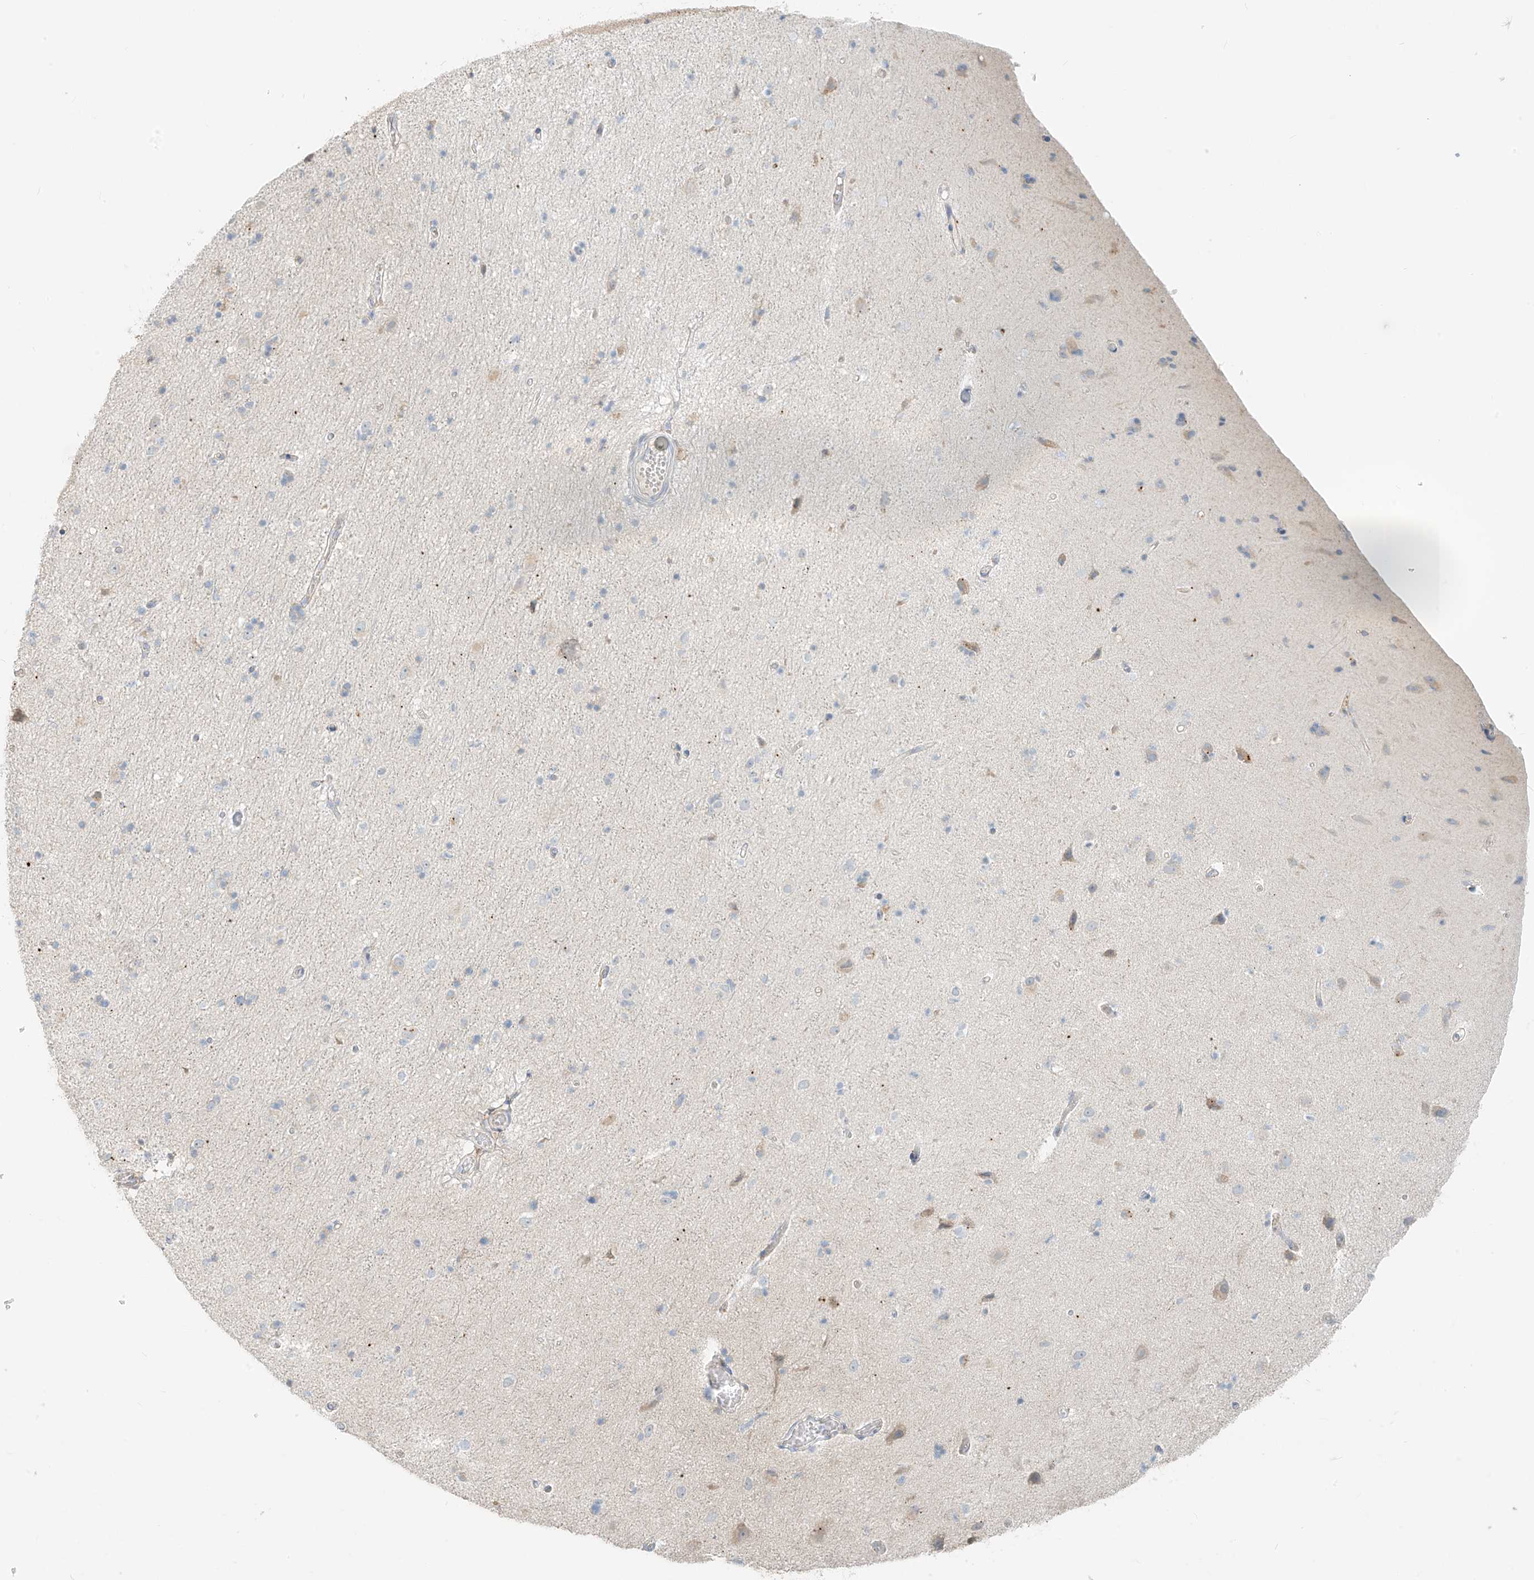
{"staining": {"intensity": "weak", "quantity": "25%-75%", "location": "cytoplasmic/membranous"}, "tissue": "cerebral cortex", "cell_type": "Endothelial cells", "image_type": "normal", "snomed": [{"axis": "morphology", "description": "Normal tissue, NOS"}, {"axis": "topography", "description": "Cerebral cortex"}], "caption": "The micrograph exhibits staining of benign cerebral cortex, revealing weak cytoplasmic/membranous protein expression (brown color) within endothelial cells. (DAB (3,3'-diaminobenzidine) IHC, brown staining for protein, blue staining for nuclei).", "gene": "UST", "patient": {"sex": "male", "age": 34}}